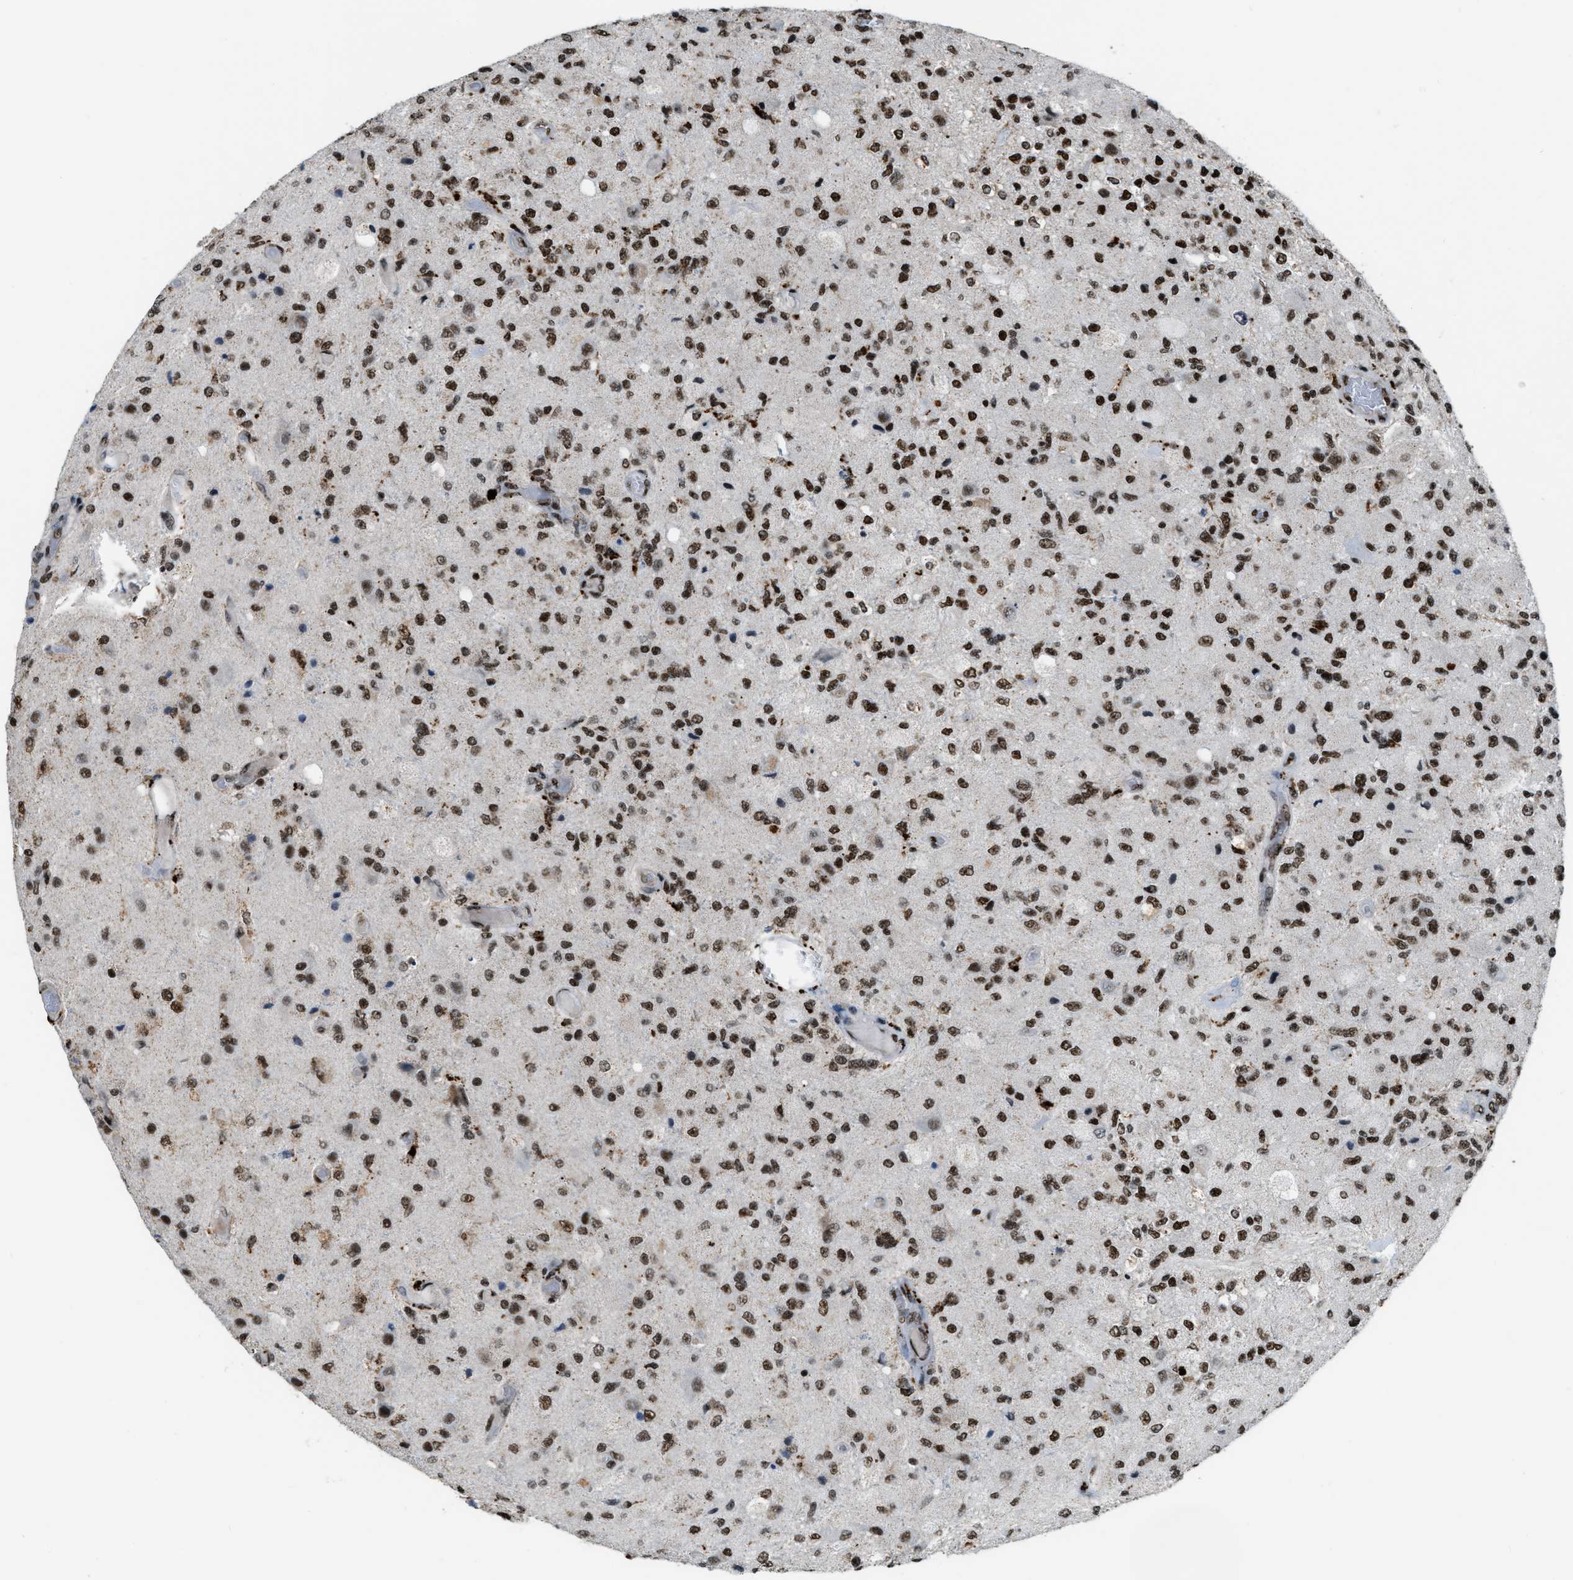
{"staining": {"intensity": "moderate", "quantity": ">75%", "location": "nuclear"}, "tissue": "glioma", "cell_type": "Tumor cells", "image_type": "cancer", "snomed": [{"axis": "morphology", "description": "Normal tissue, NOS"}, {"axis": "morphology", "description": "Glioma, malignant, High grade"}, {"axis": "topography", "description": "Cerebral cortex"}], "caption": "Moderate nuclear expression is appreciated in approximately >75% of tumor cells in malignant high-grade glioma.", "gene": "NUMA1", "patient": {"sex": "male", "age": 77}}